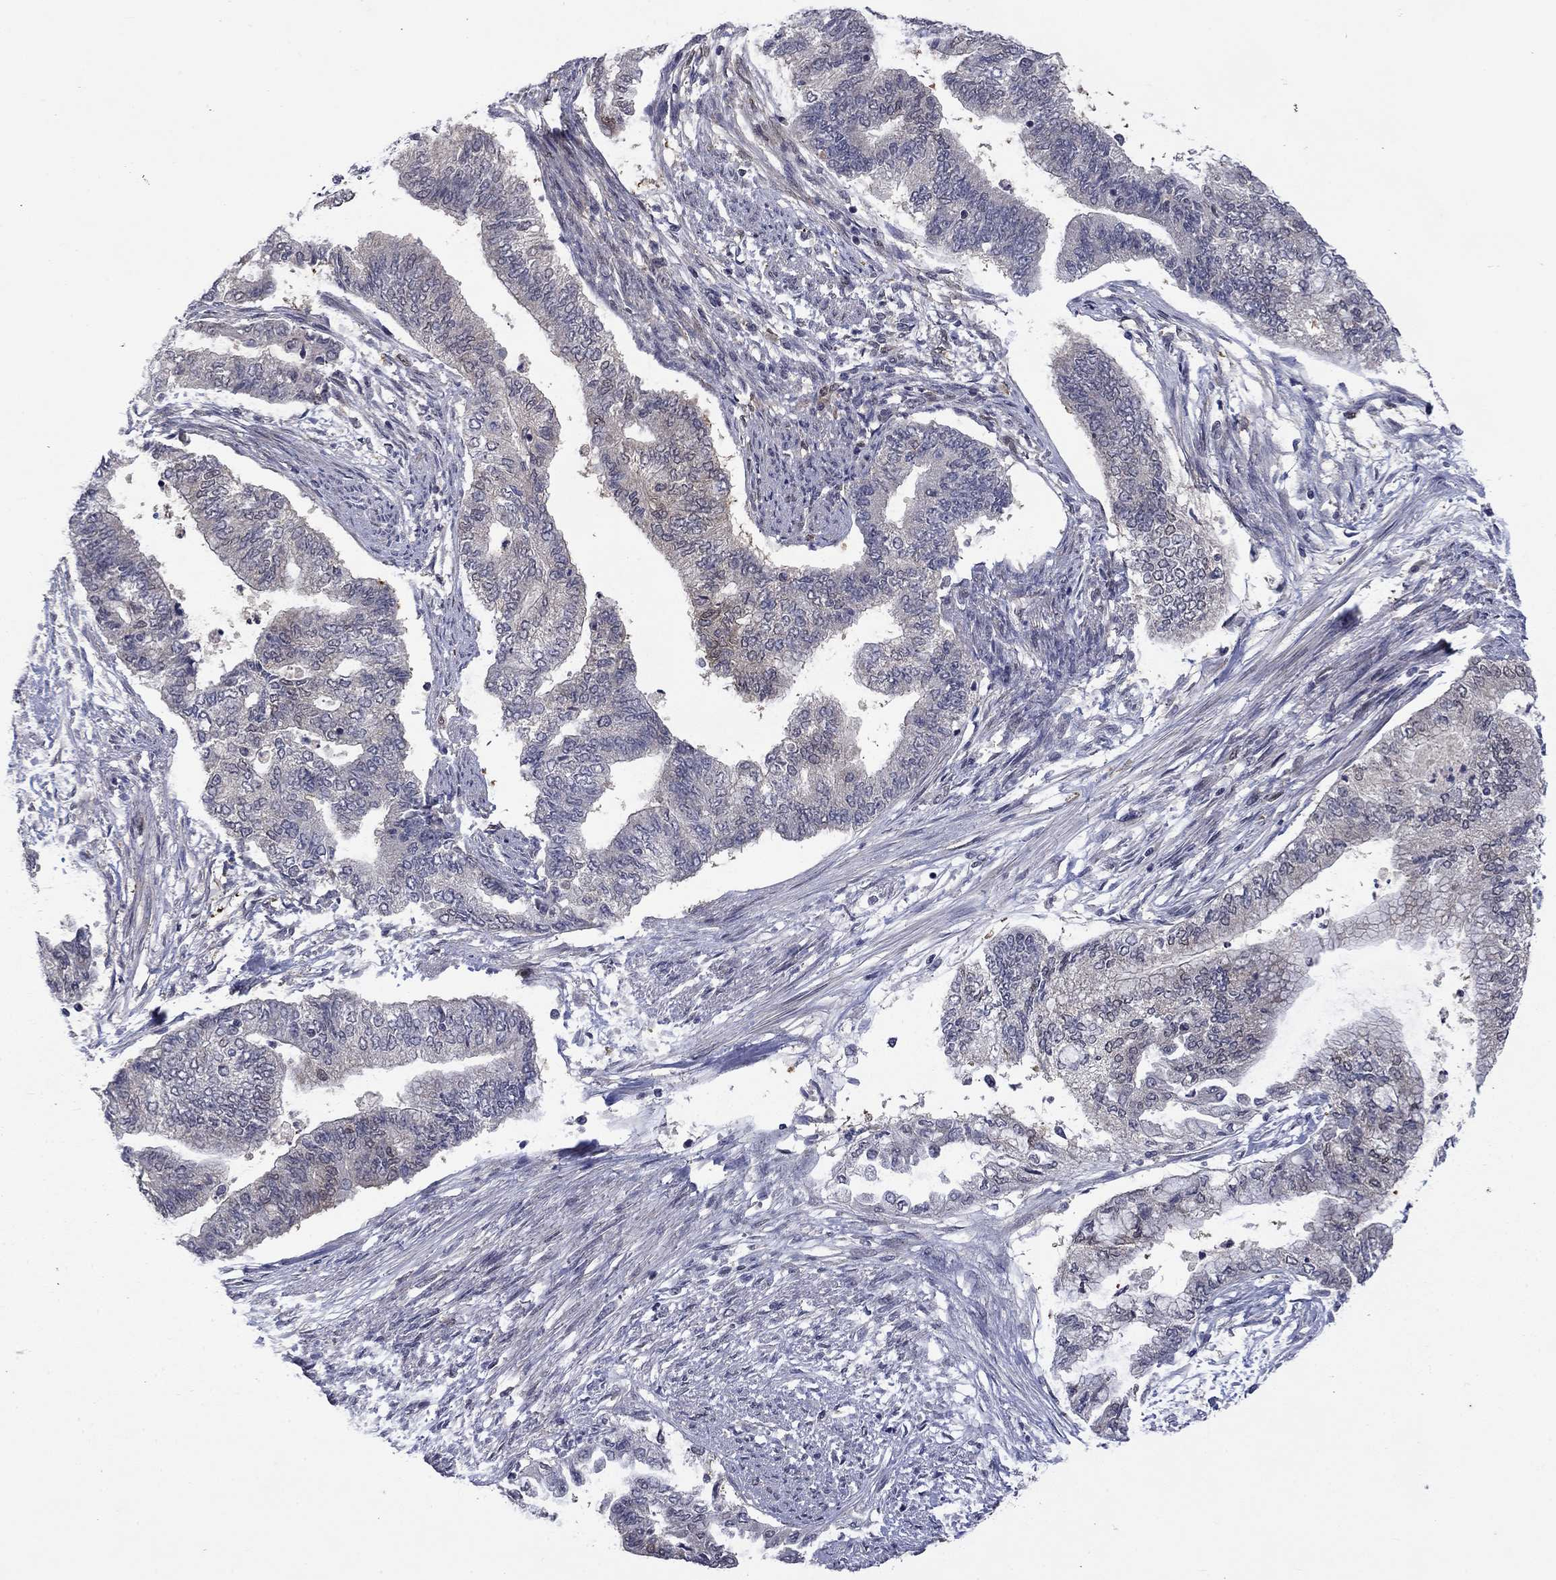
{"staining": {"intensity": "negative", "quantity": "none", "location": "none"}, "tissue": "endometrial cancer", "cell_type": "Tumor cells", "image_type": "cancer", "snomed": [{"axis": "morphology", "description": "Adenocarcinoma, NOS"}, {"axis": "topography", "description": "Endometrium"}], "caption": "Tumor cells are negative for protein expression in human endometrial adenocarcinoma.", "gene": "CBR1", "patient": {"sex": "female", "age": 65}}